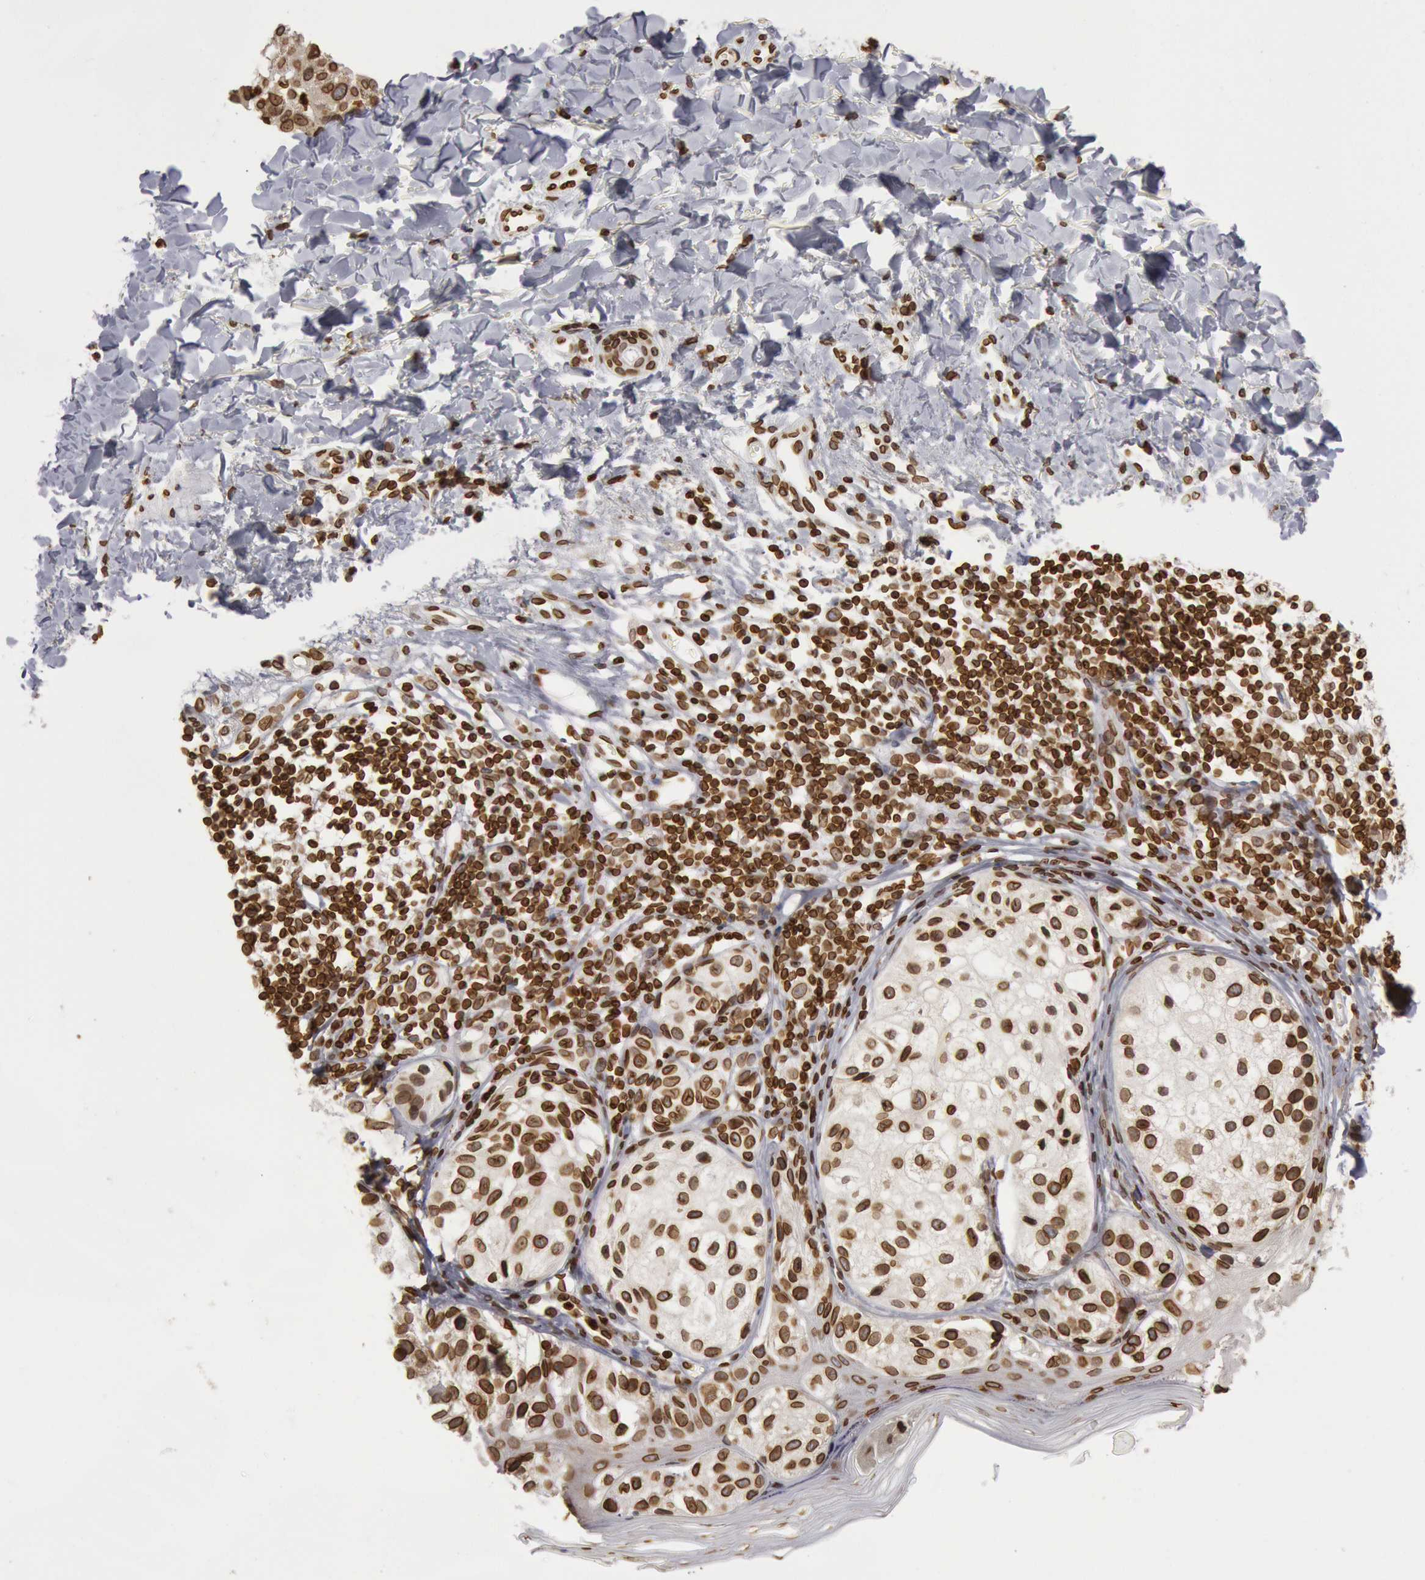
{"staining": {"intensity": "strong", "quantity": ">75%", "location": "cytoplasmic/membranous,nuclear"}, "tissue": "melanoma", "cell_type": "Tumor cells", "image_type": "cancer", "snomed": [{"axis": "morphology", "description": "Malignant melanoma, NOS"}, {"axis": "topography", "description": "Skin"}], "caption": "There is high levels of strong cytoplasmic/membranous and nuclear expression in tumor cells of melanoma, as demonstrated by immunohistochemical staining (brown color).", "gene": "SUN2", "patient": {"sex": "male", "age": 23}}